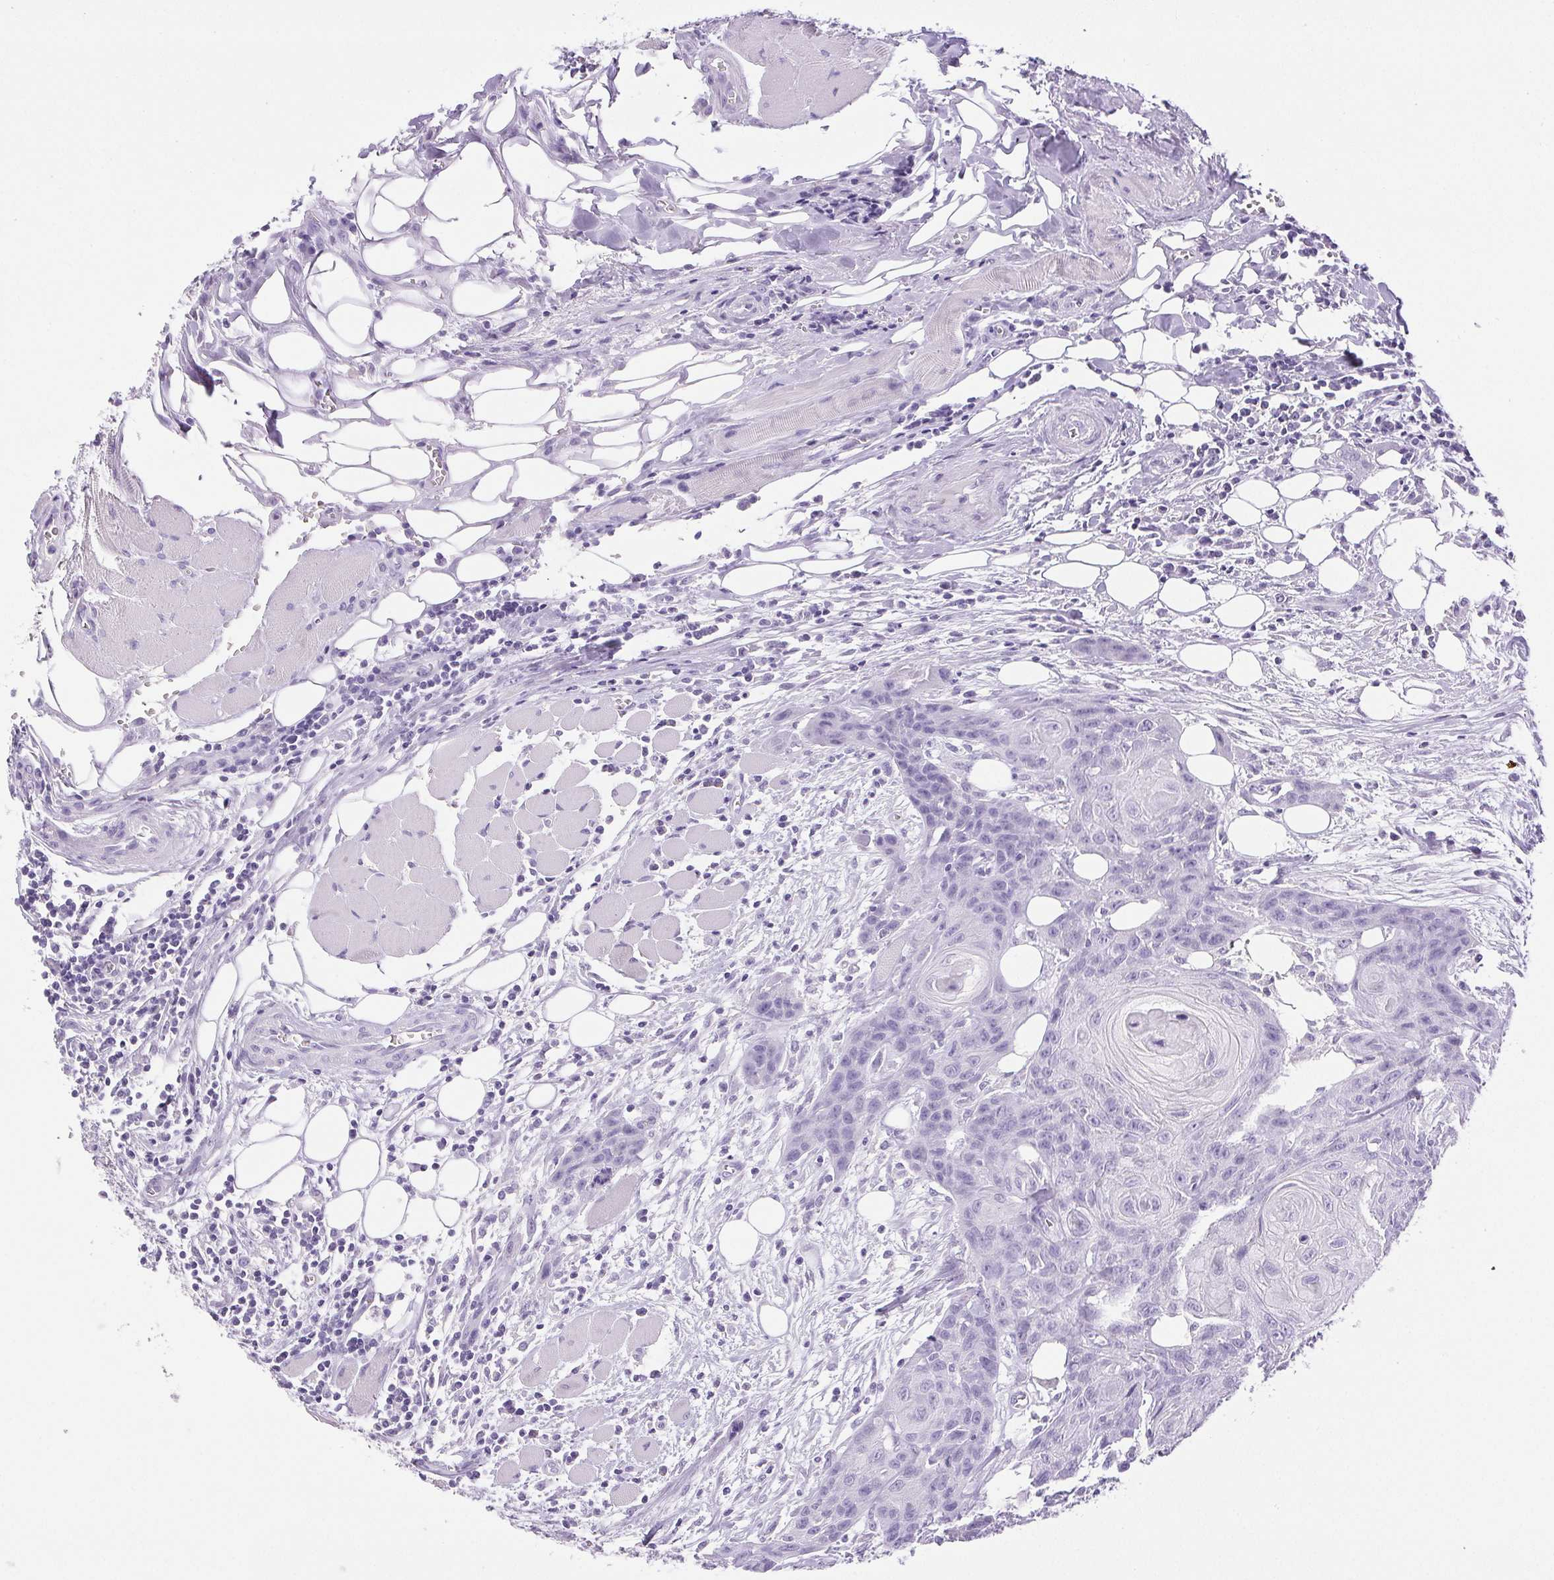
{"staining": {"intensity": "negative", "quantity": "none", "location": "none"}, "tissue": "head and neck cancer", "cell_type": "Tumor cells", "image_type": "cancer", "snomed": [{"axis": "morphology", "description": "Squamous cell carcinoma, NOS"}, {"axis": "topography", "description": "Oral tissue"}, {"axis": "topography", "description": "Head-Neck"}], "caption": "Head and neck cancer was stained to show a protein in brown. There is no significant expression in tumor cells.", "gene": "HLA-G", "patient": {"sex": "male", "age": 58}}